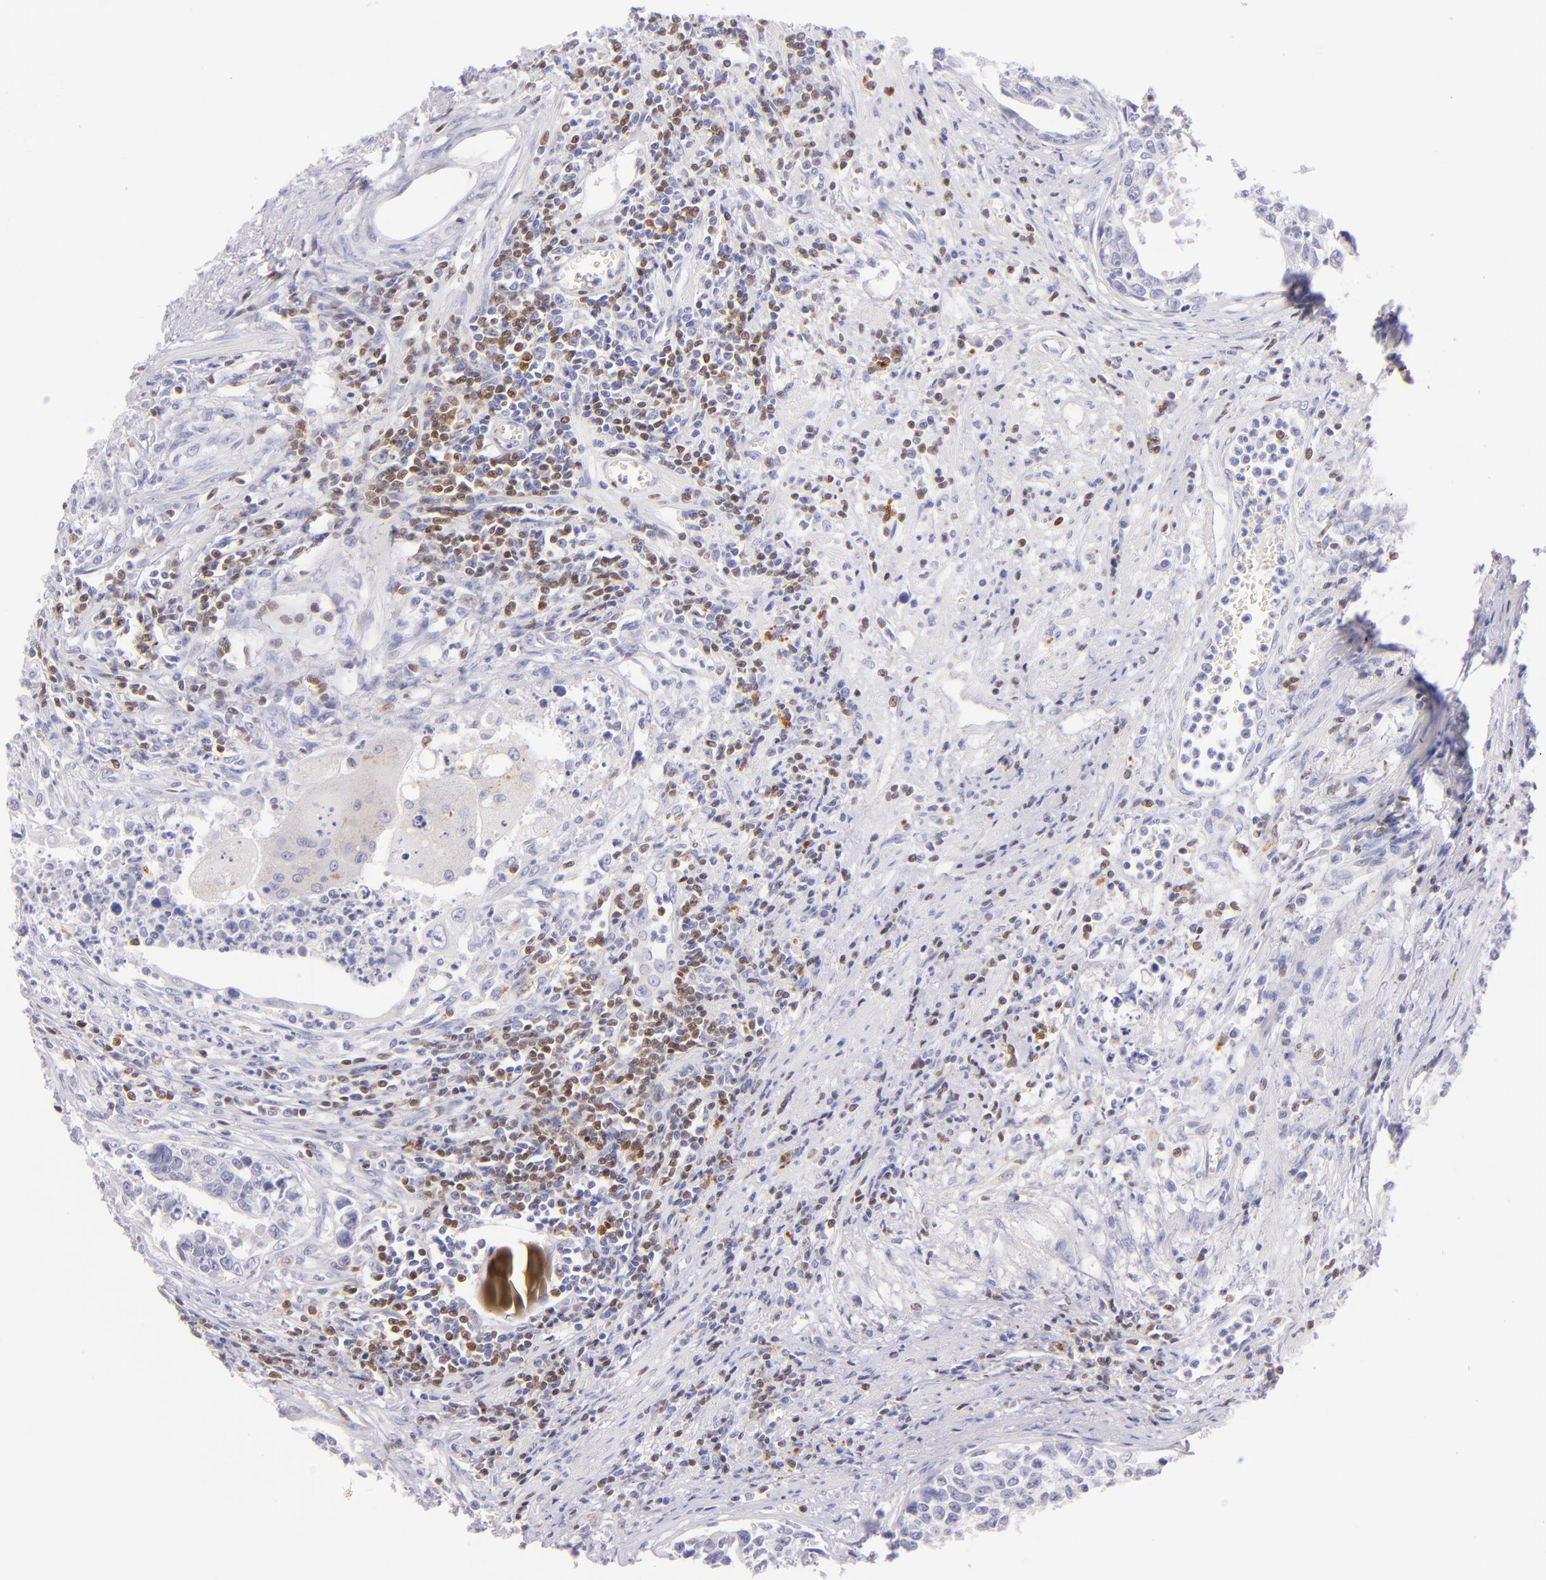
{"staining": {"intensity": "negative", "quantity": "none", "location": "none"}, "tissue": "urothelial cancer", "cell_type": "Tumor cells", "image_type": "cancer", "snomed": [{"axis": "morphology", "description": "Urothelial carcinoma, High grade"}, {"axis": "topography", "description": "Urinary bladder"}], "caption": "The IHC image has no significant positivity in tumor cells of high-grade urothelial carcinoma tissue. The staining is performed using DAB brown chromogen with nuclei counter-stained in using hematoxylin.", "gene": "ZAP70", "patient": {"sex": "male", "age": 81}}